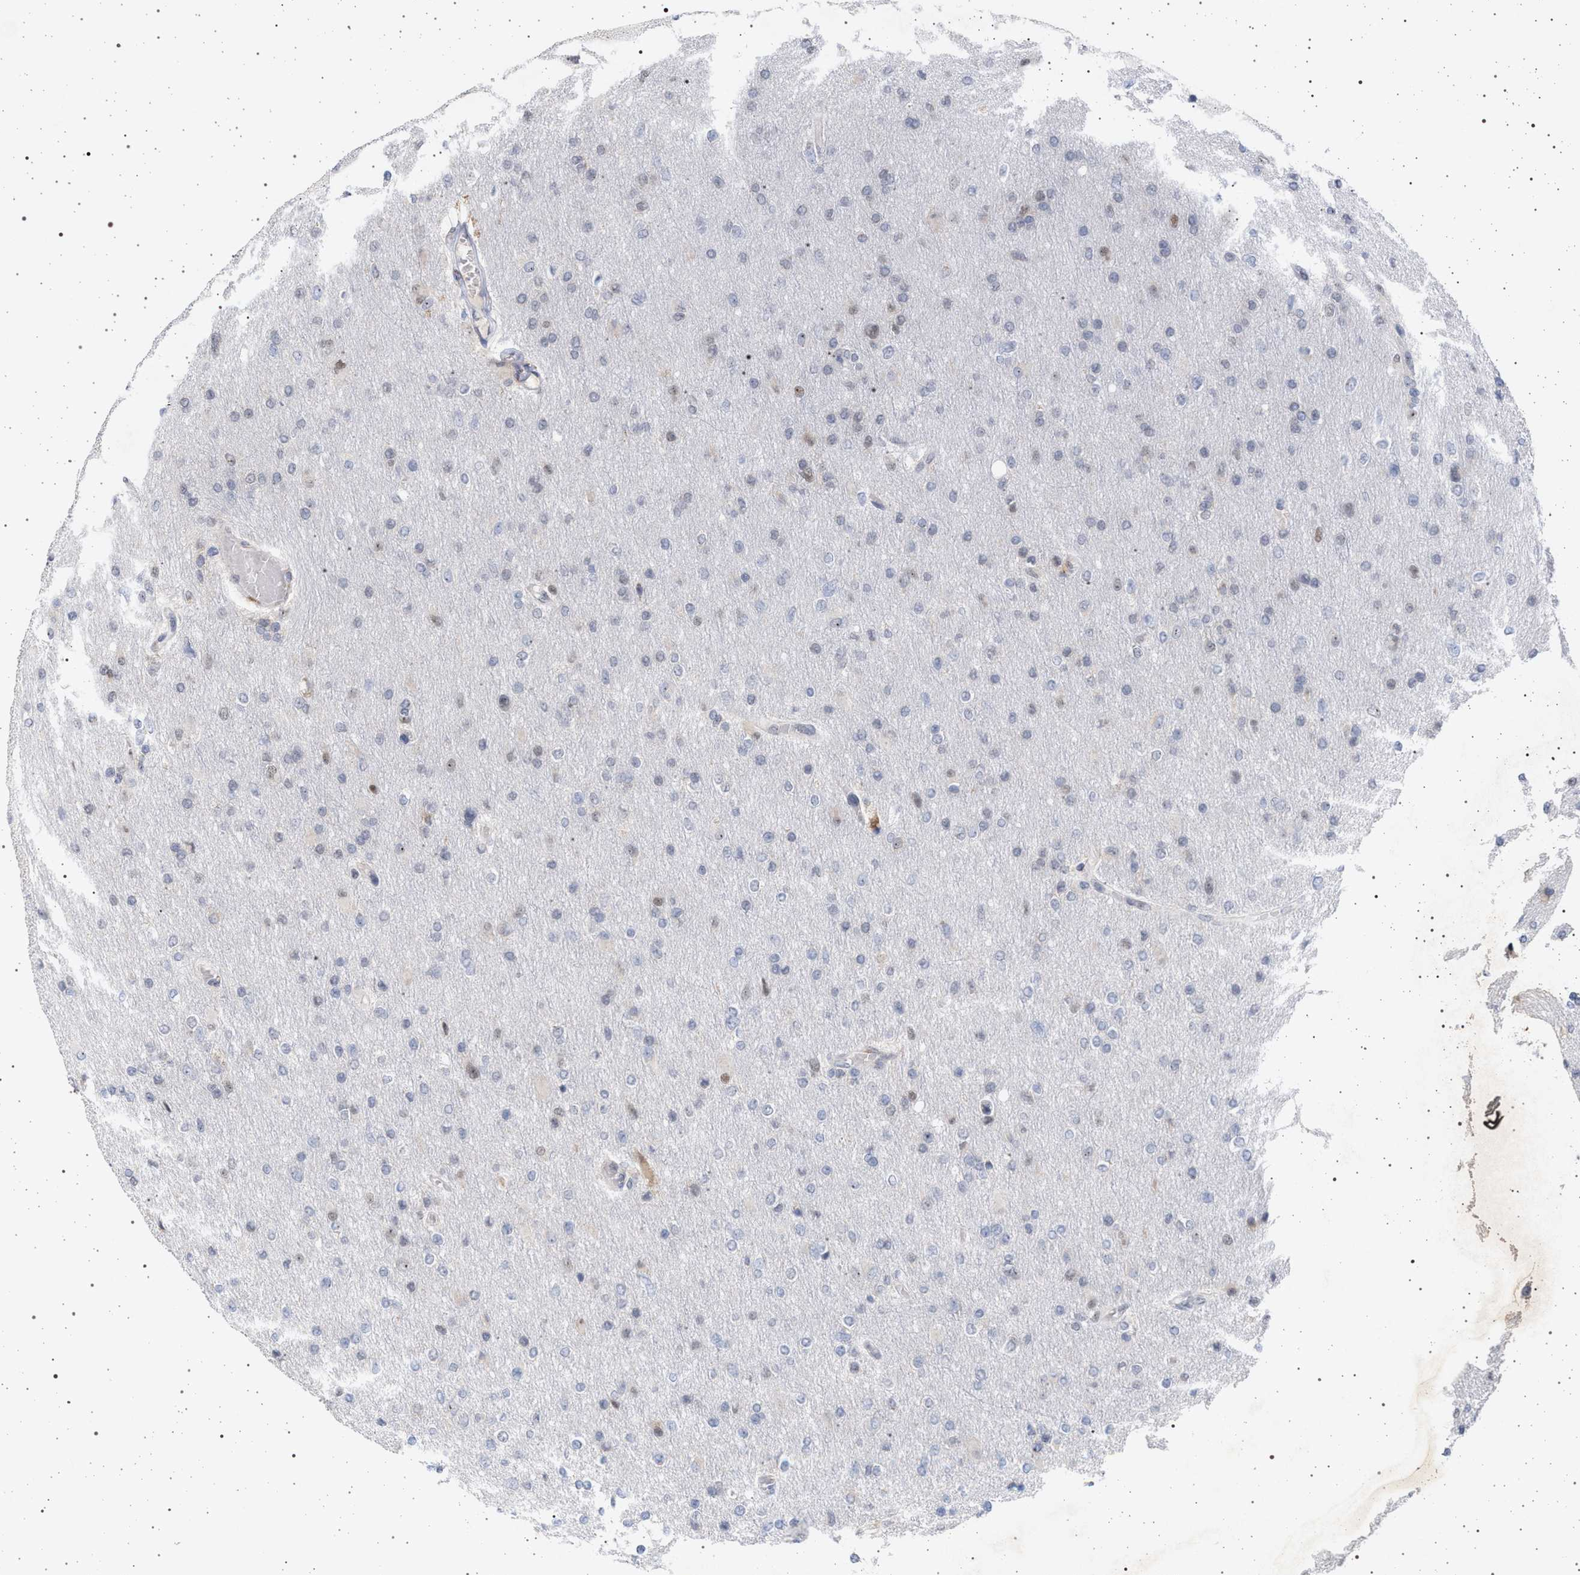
{"staining": {"intensity": "negative", "quantity": "none", "location": "none"}, "tissue": "glioma", "cell_type": "Tumor cells", "image_type": "cancer", "snomed": [{"axis": "morphology", "description": "Glioma, malignant, High grade"}, {"axis": "topography", "description": "Cerebral cortex"}], "caption": "IHC micrograph of neoplastic tissue: malignant glioma (high-grade) stained with DAB demonstrates no significant protein positivity in tumor cells. (Stains: DAB (3,3'-diaminobenzidine) immunohistochemistry (IHC) with hematoxylin counter stain, Microscopy: brightfield microscopy at high magnification).", "gene": "ELAC2", "patient": {"sex": "female", "age": 36}}